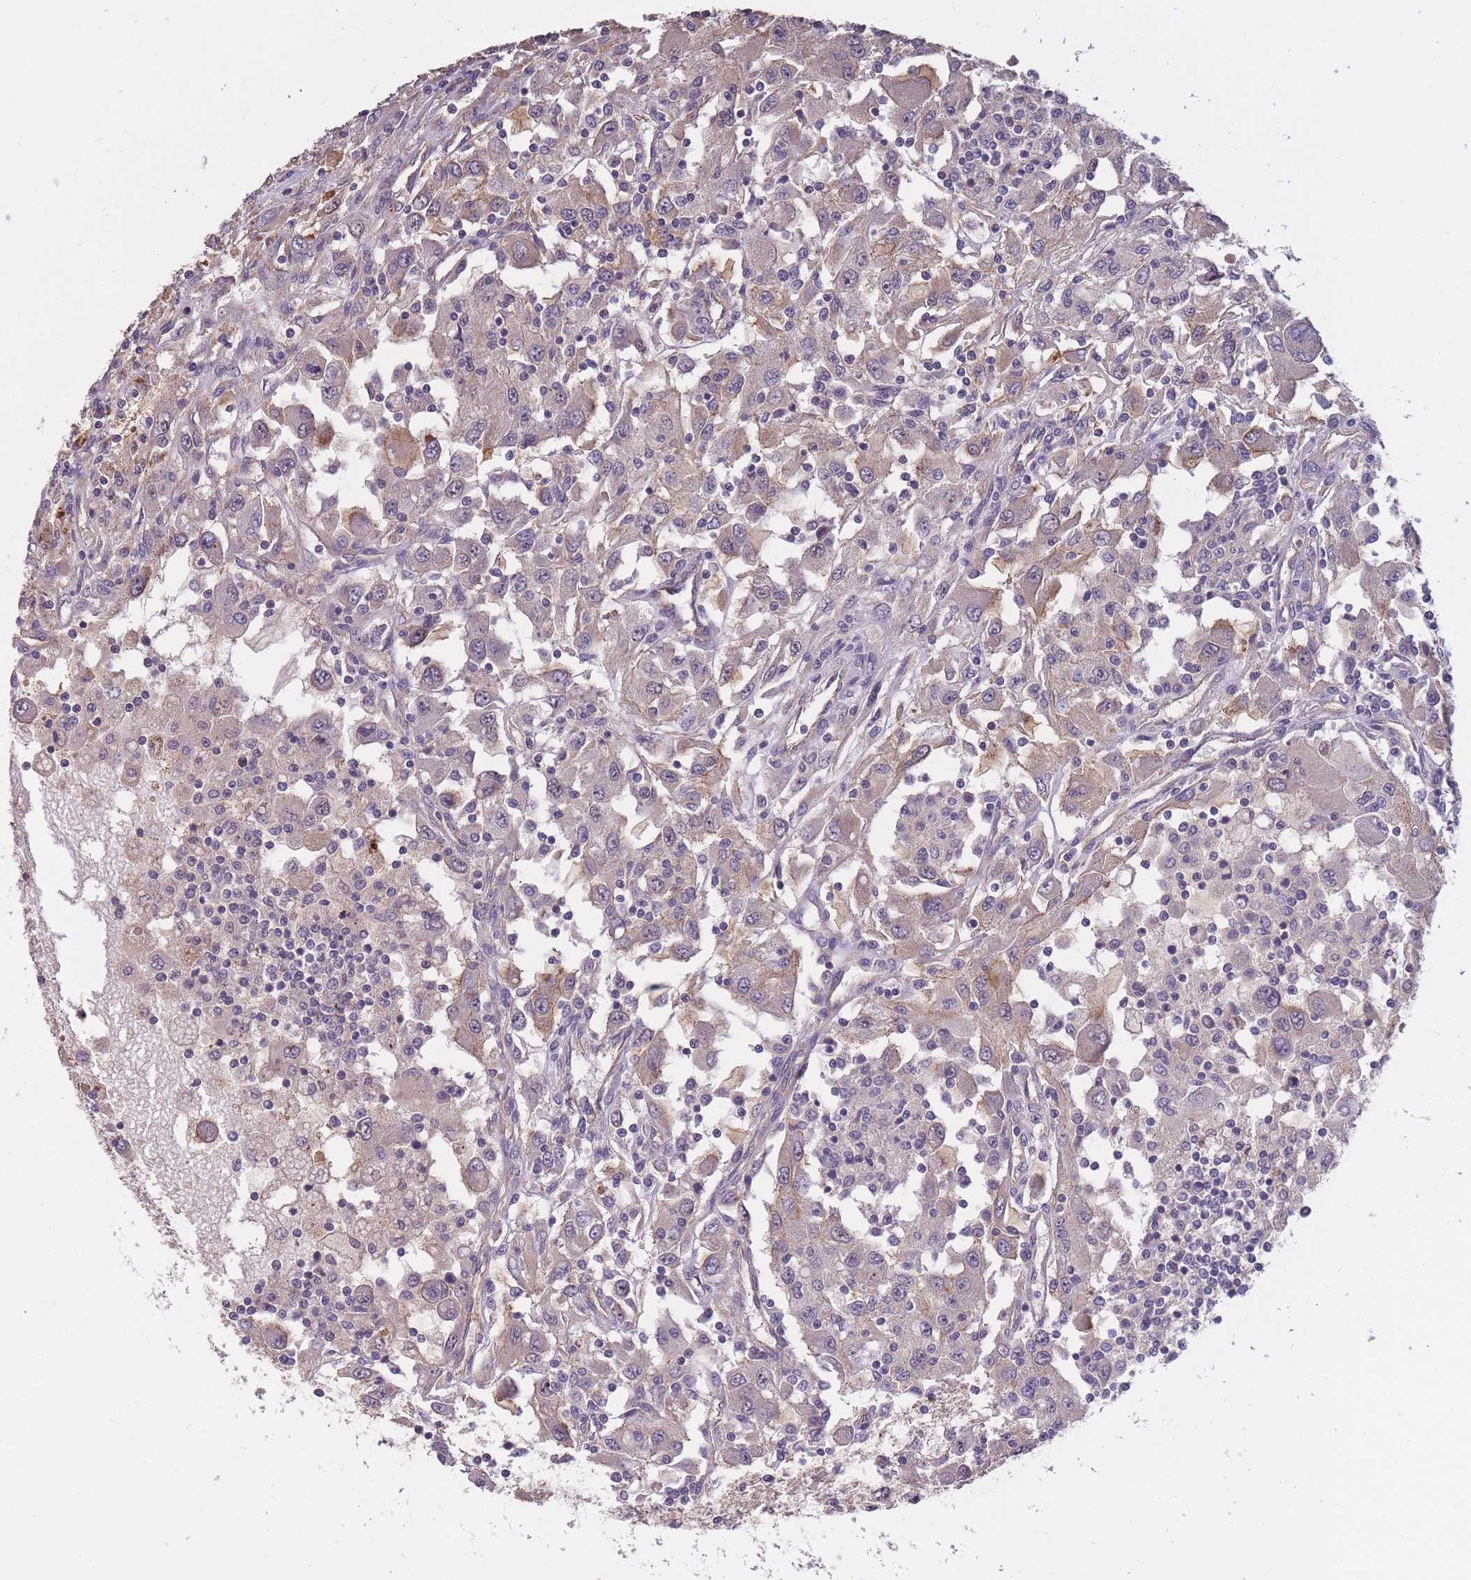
{"staining": {"intensity": "negative", "quantity": "none", "location": "none"}, "tissue": "renal cancer", "cell_type": "Tumor cells", "image_type": "cancer", "snomed": [{"axis": "morphology", "description": "Adenocarcinoma, NOS"}, {"axis": "topography", "description": "Kidney"}], "caption": "DAB (3,3'-diaminobenzidine) immunohistochemical staining of adenocarcinoma (renal) demonstrates no significant staining in tumor cells.", "gene": "KIAA1755", "patient": {"sex": "female", "age": 67}}